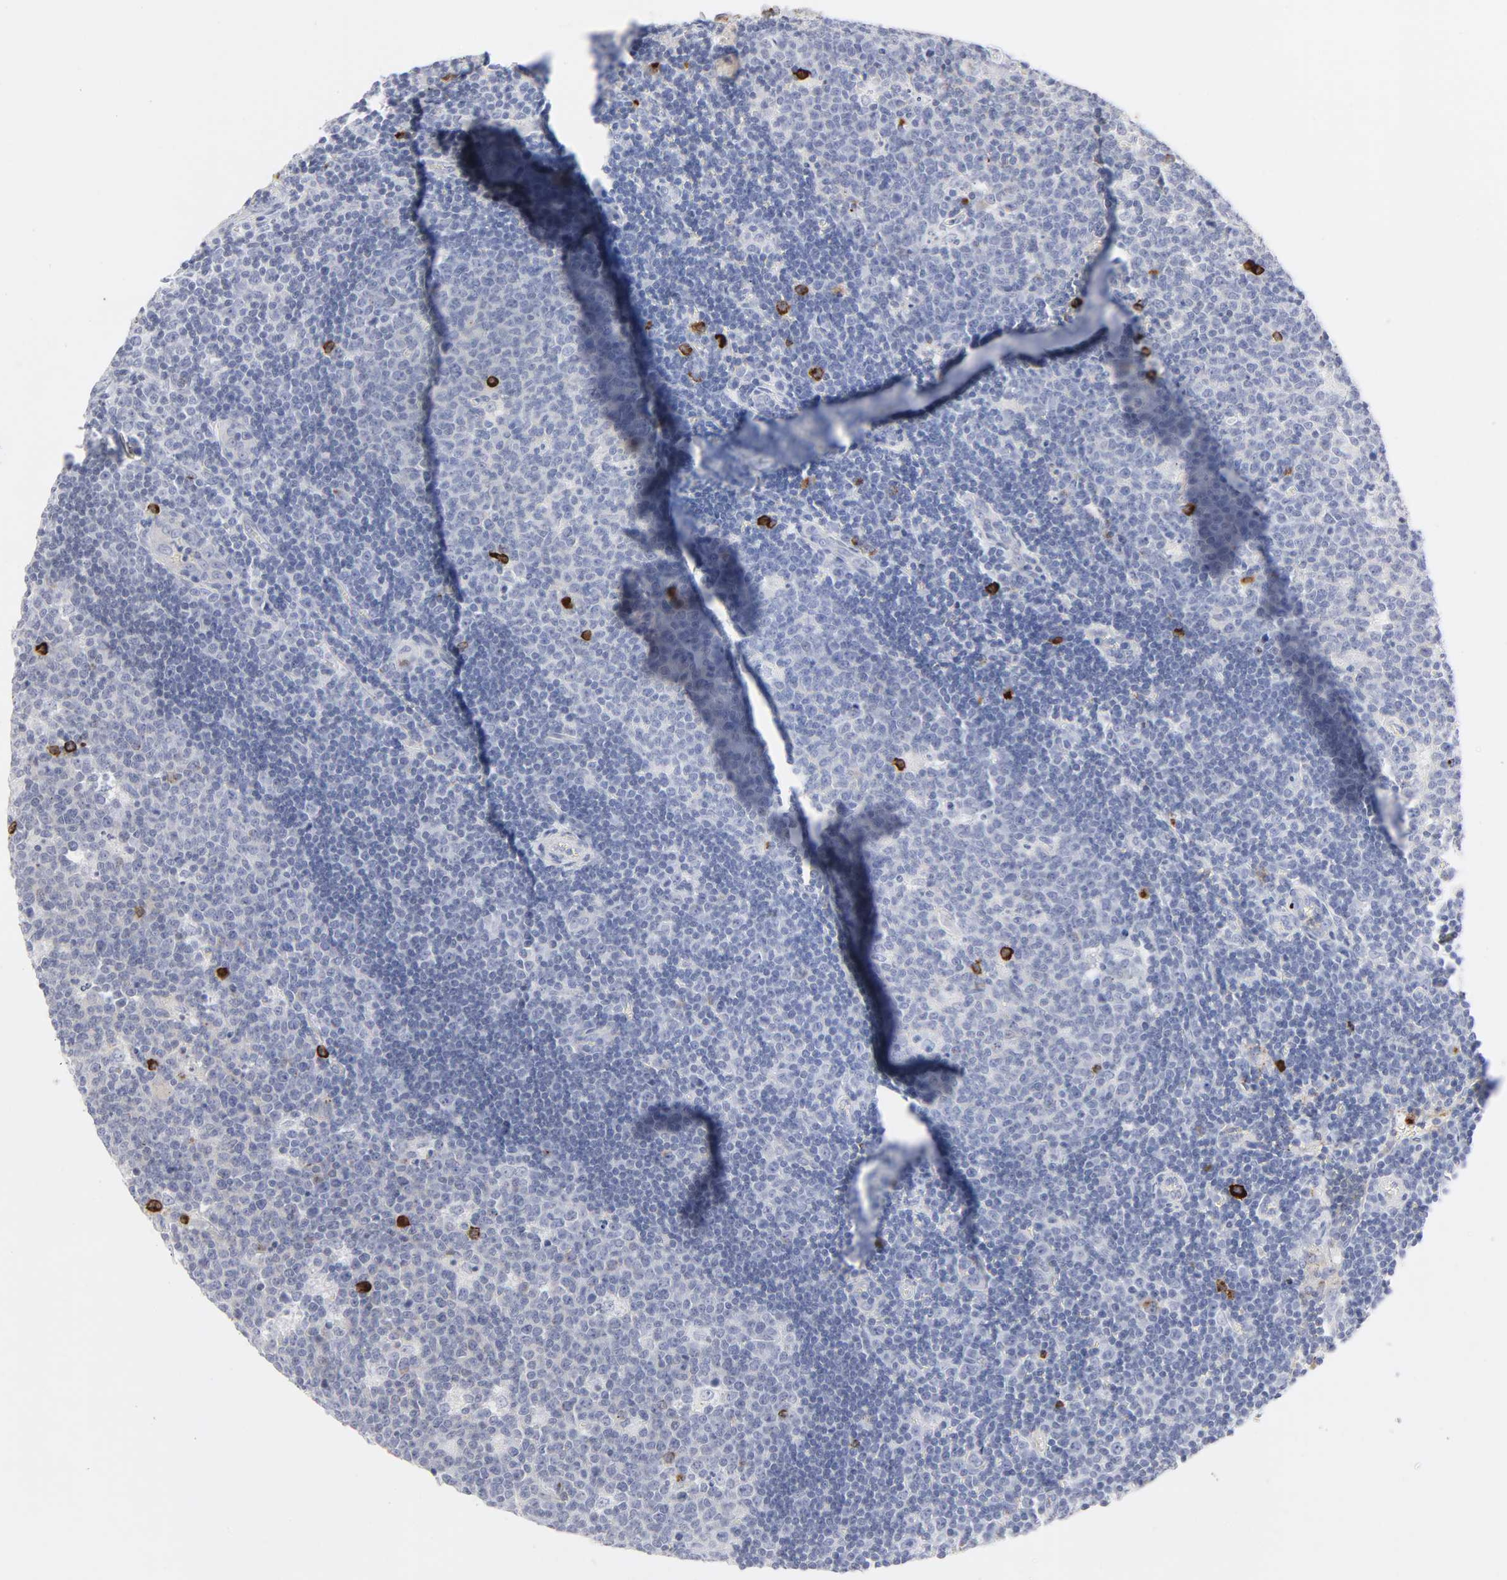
{"staining": {"intensity": "strong", "quantity": "<25%", "location": "cytoplasmic/membranous"}, "tissue": "lymph node", "cell_type": "Germinal center cells", "image_type": "normal", "snomed": [{"axis": "morphology", "description": "Normal tissue, NOS"}, {"axis": "topography", "description": "Lymph node"}, {"axis": "topography", "description": "Salivary gland"}], "caption": "Brown immunohistochemical staining in benign human lymph node demonstrates strong cytoplasmic/membranous positivity in approximately <25% of germinal center cells.", "gene": "PLAT", "patient": {"sex": "male", "age": 8}}